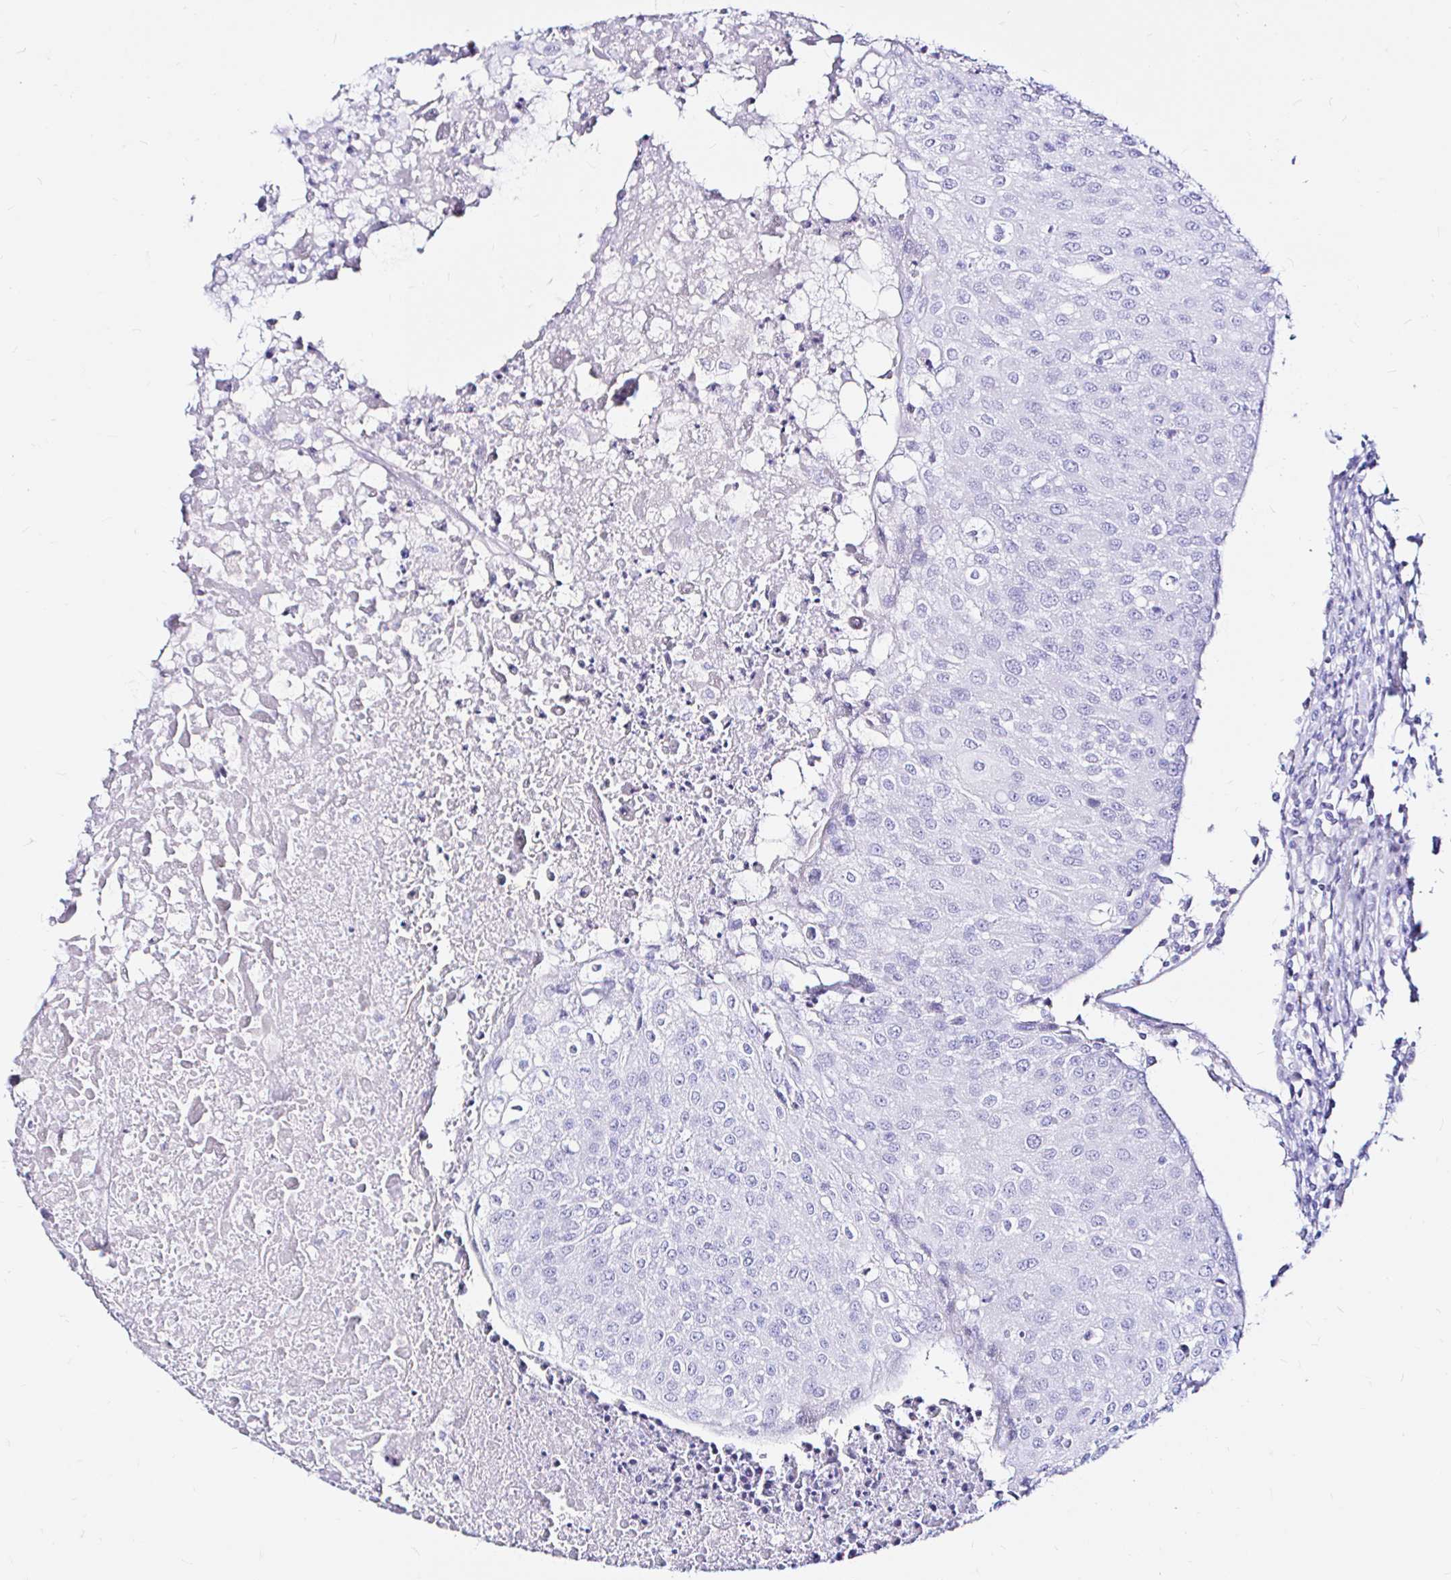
{"staining": {"intensity": "negative", "quantity": "none", "location": "none"}, "tissue": "urothelial cancer", "cell_type": "Tumor cells", "image_type": "cancer", "snomed": [{"axis": "morphology", "description": "Urothelial carcinoma, High grade"}, {"axis": "topography", "description": "Urinary bladder"}], "caption": "Human urothelial carcinoma (high-grade) stained for a protein using IHC displays no expression in tumor cells.", "gene": "ZNF432", "patient": {"sex": "female", "age": 85}}